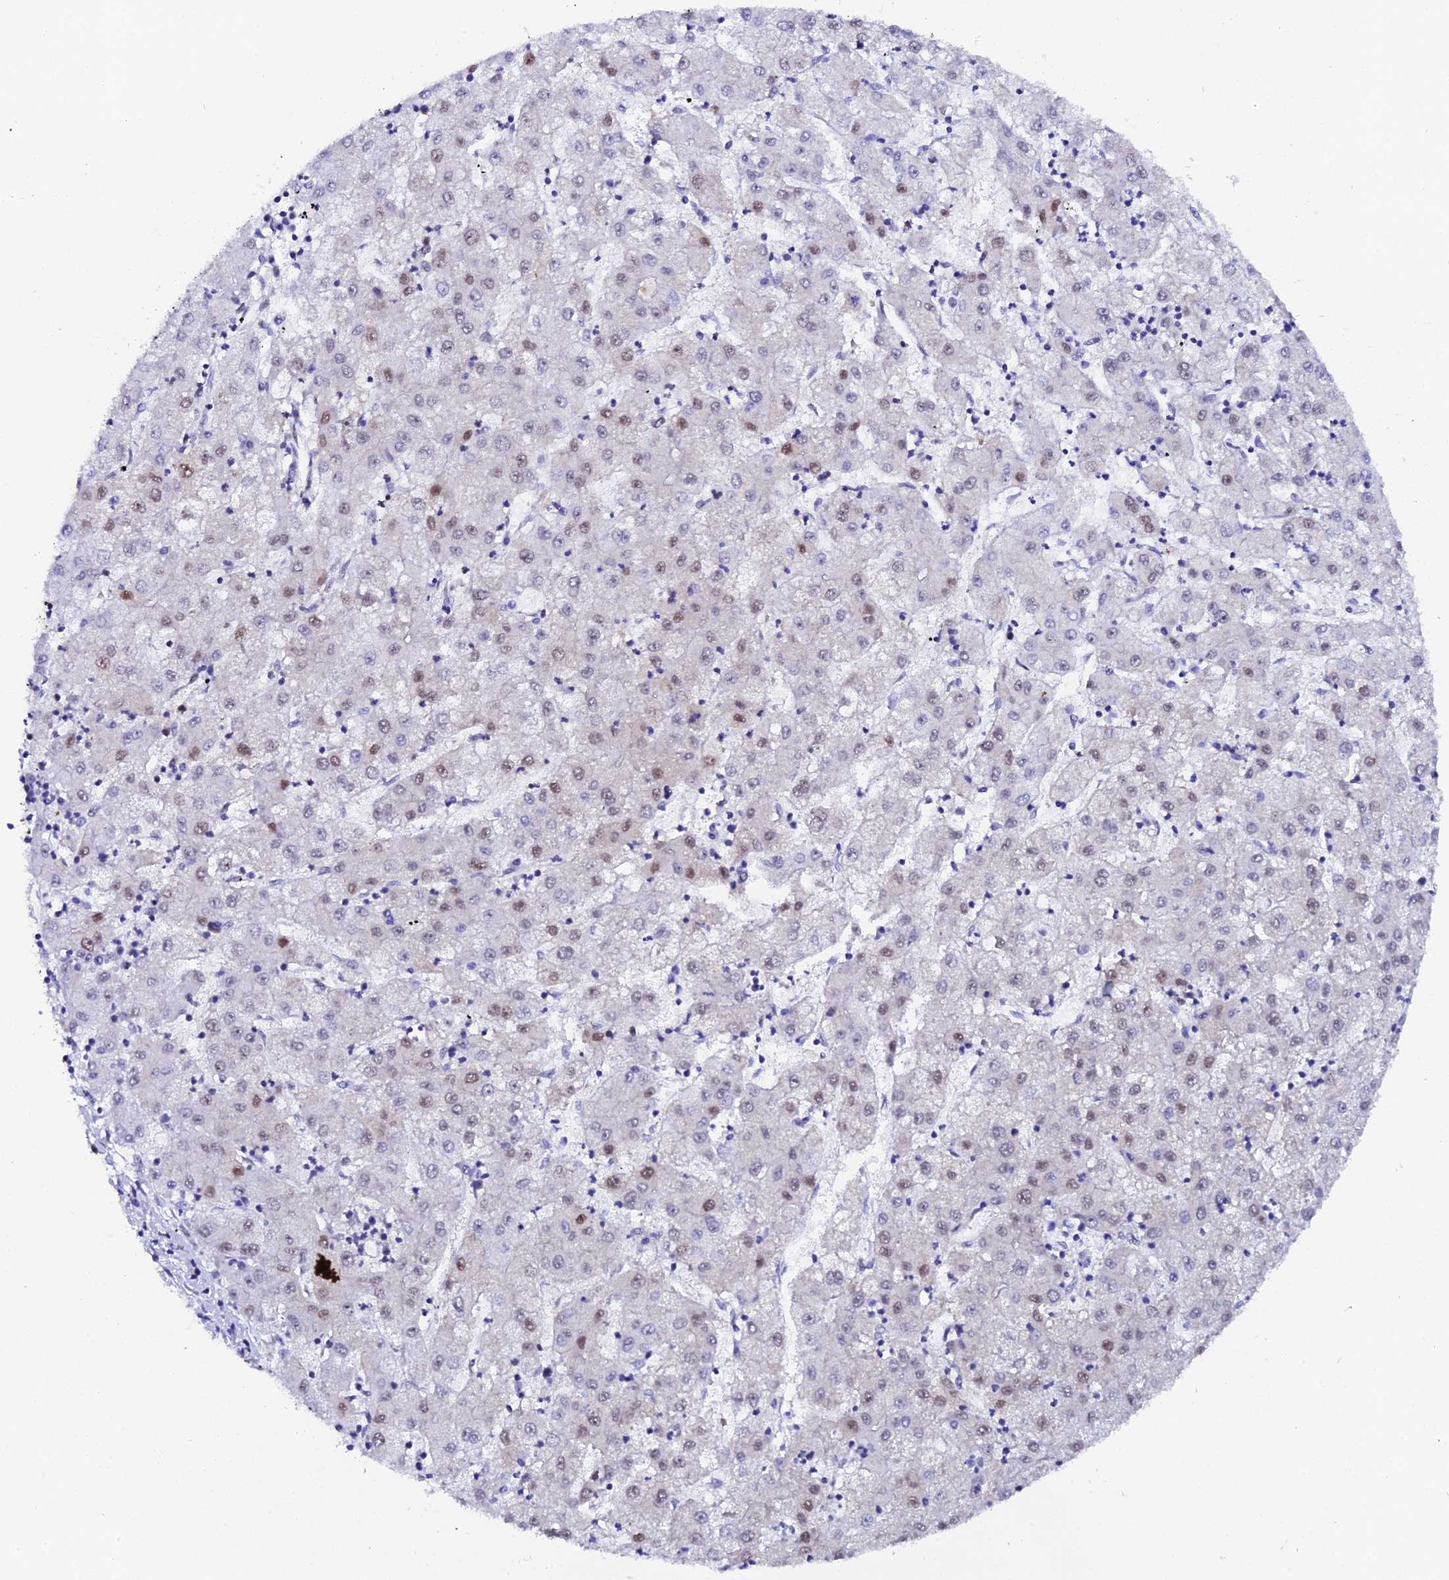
{"staining": {"intensity": "weak", "quantity": ">75%", "location": "nuclear"}, "tissue": "liver cancer", "cell_type": "Tumor cells", "image_type": "cancer", "snomed": [{"axis": "morphology", "description": "Carcinoma, Hepatocellular, NOS"}, {"axis": "topography", "description": "Liver"}], "caption": "High-power microscopy captured an immunohistochemistry (IHC) histopathology image of liver hepatocellular carcinoma, revealing weak nuclear positivity in approximately >75% of tumor cells.", "gene": "TIFA", "patient": {"sex": "male", "age": 72}}